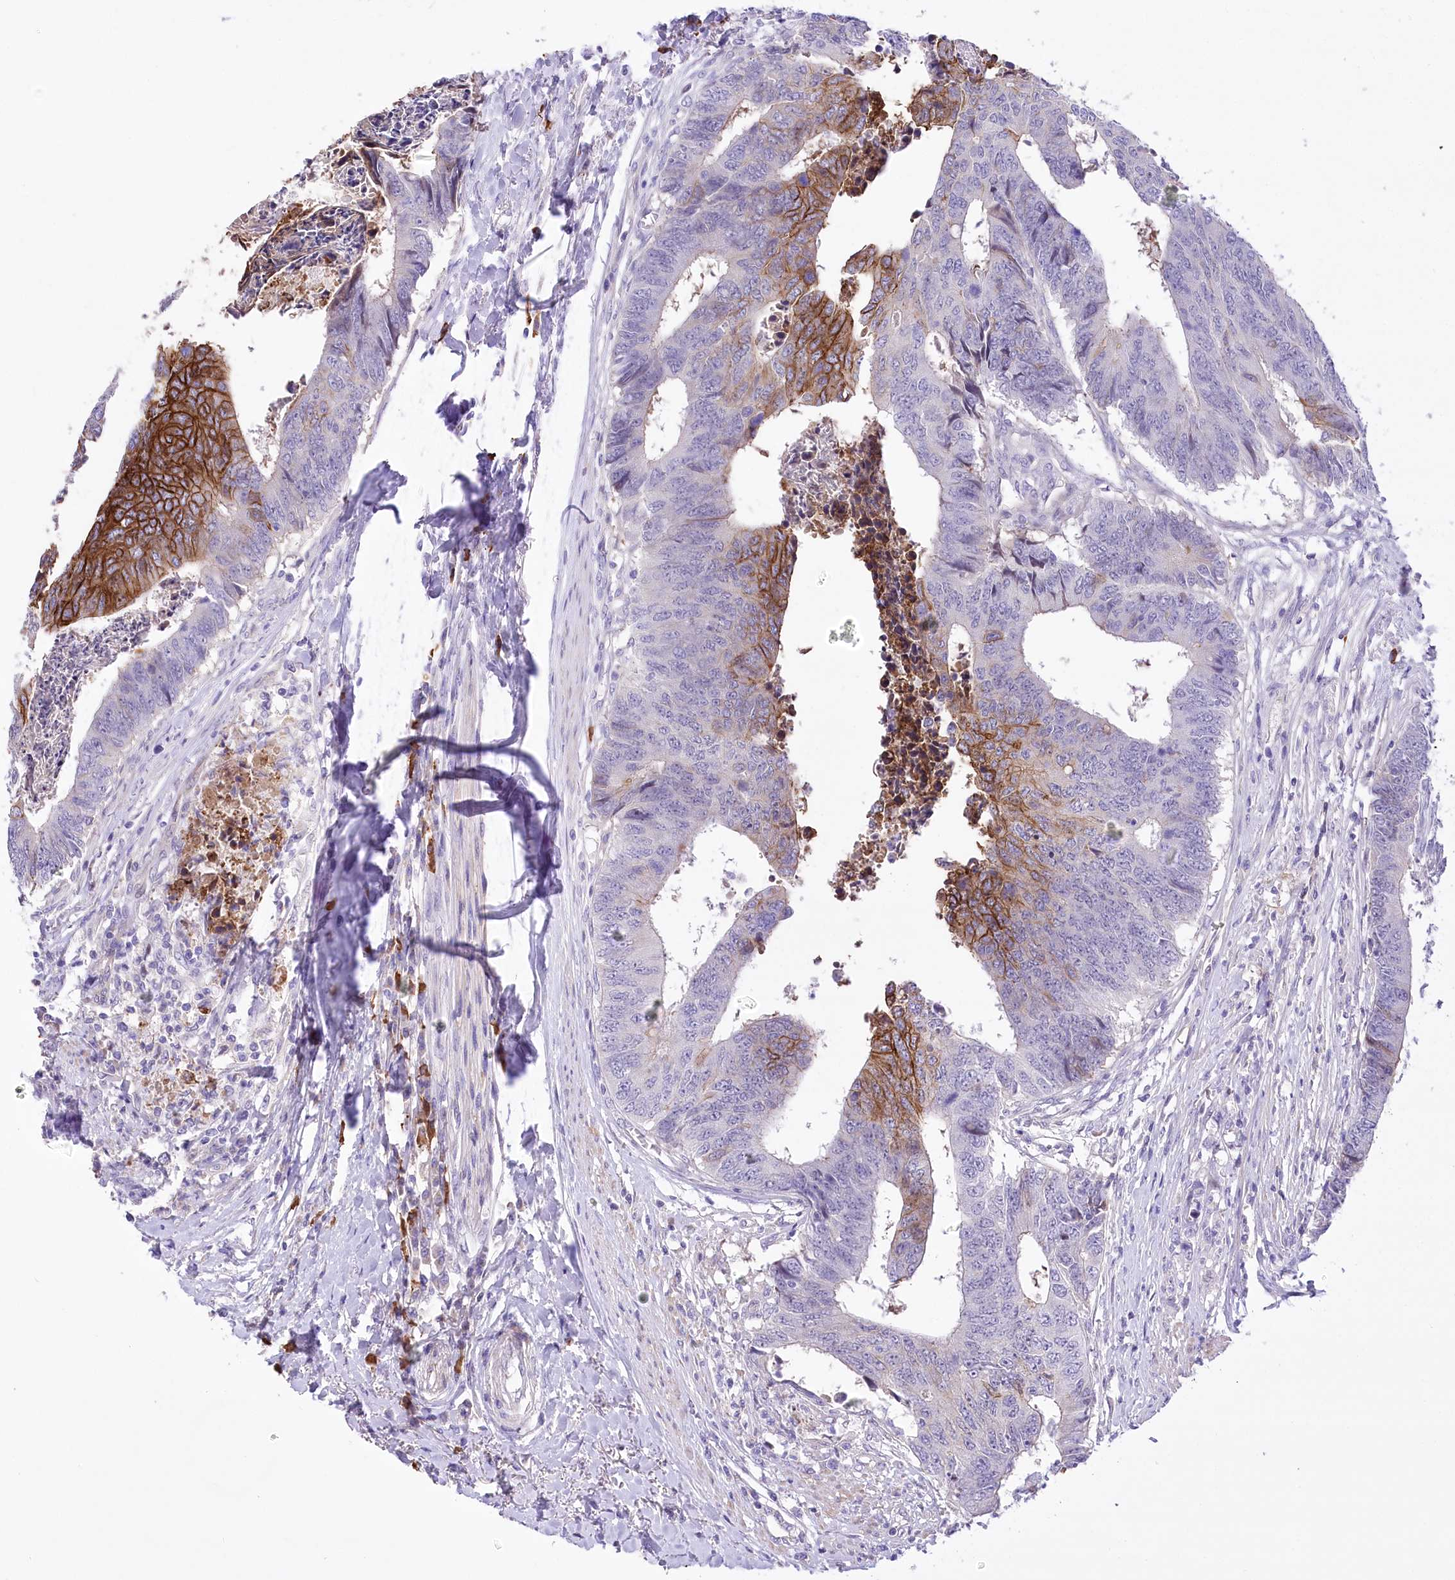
{"staining": {"intensity": "strong", "quantity": "<25%", "location": "cytoplasmic/membranous"}, "tissue": "colorectal cancer", "cell_type": "Tumor cells", "image_type": "cancer", "snomed": [{"axis": "morphology", "description": "Adenocarcinoma, NOS"}, {"axis": "topography", "description": "Rectum"}], "caption": "Strong cytoplasmic/membranous expression for a protein is appreciated in about <25% of tumor cells of colorectal adenocarcinoma using IHC.", "gene": "CEP164", "patient": {"sex": "male", "age": 84}}